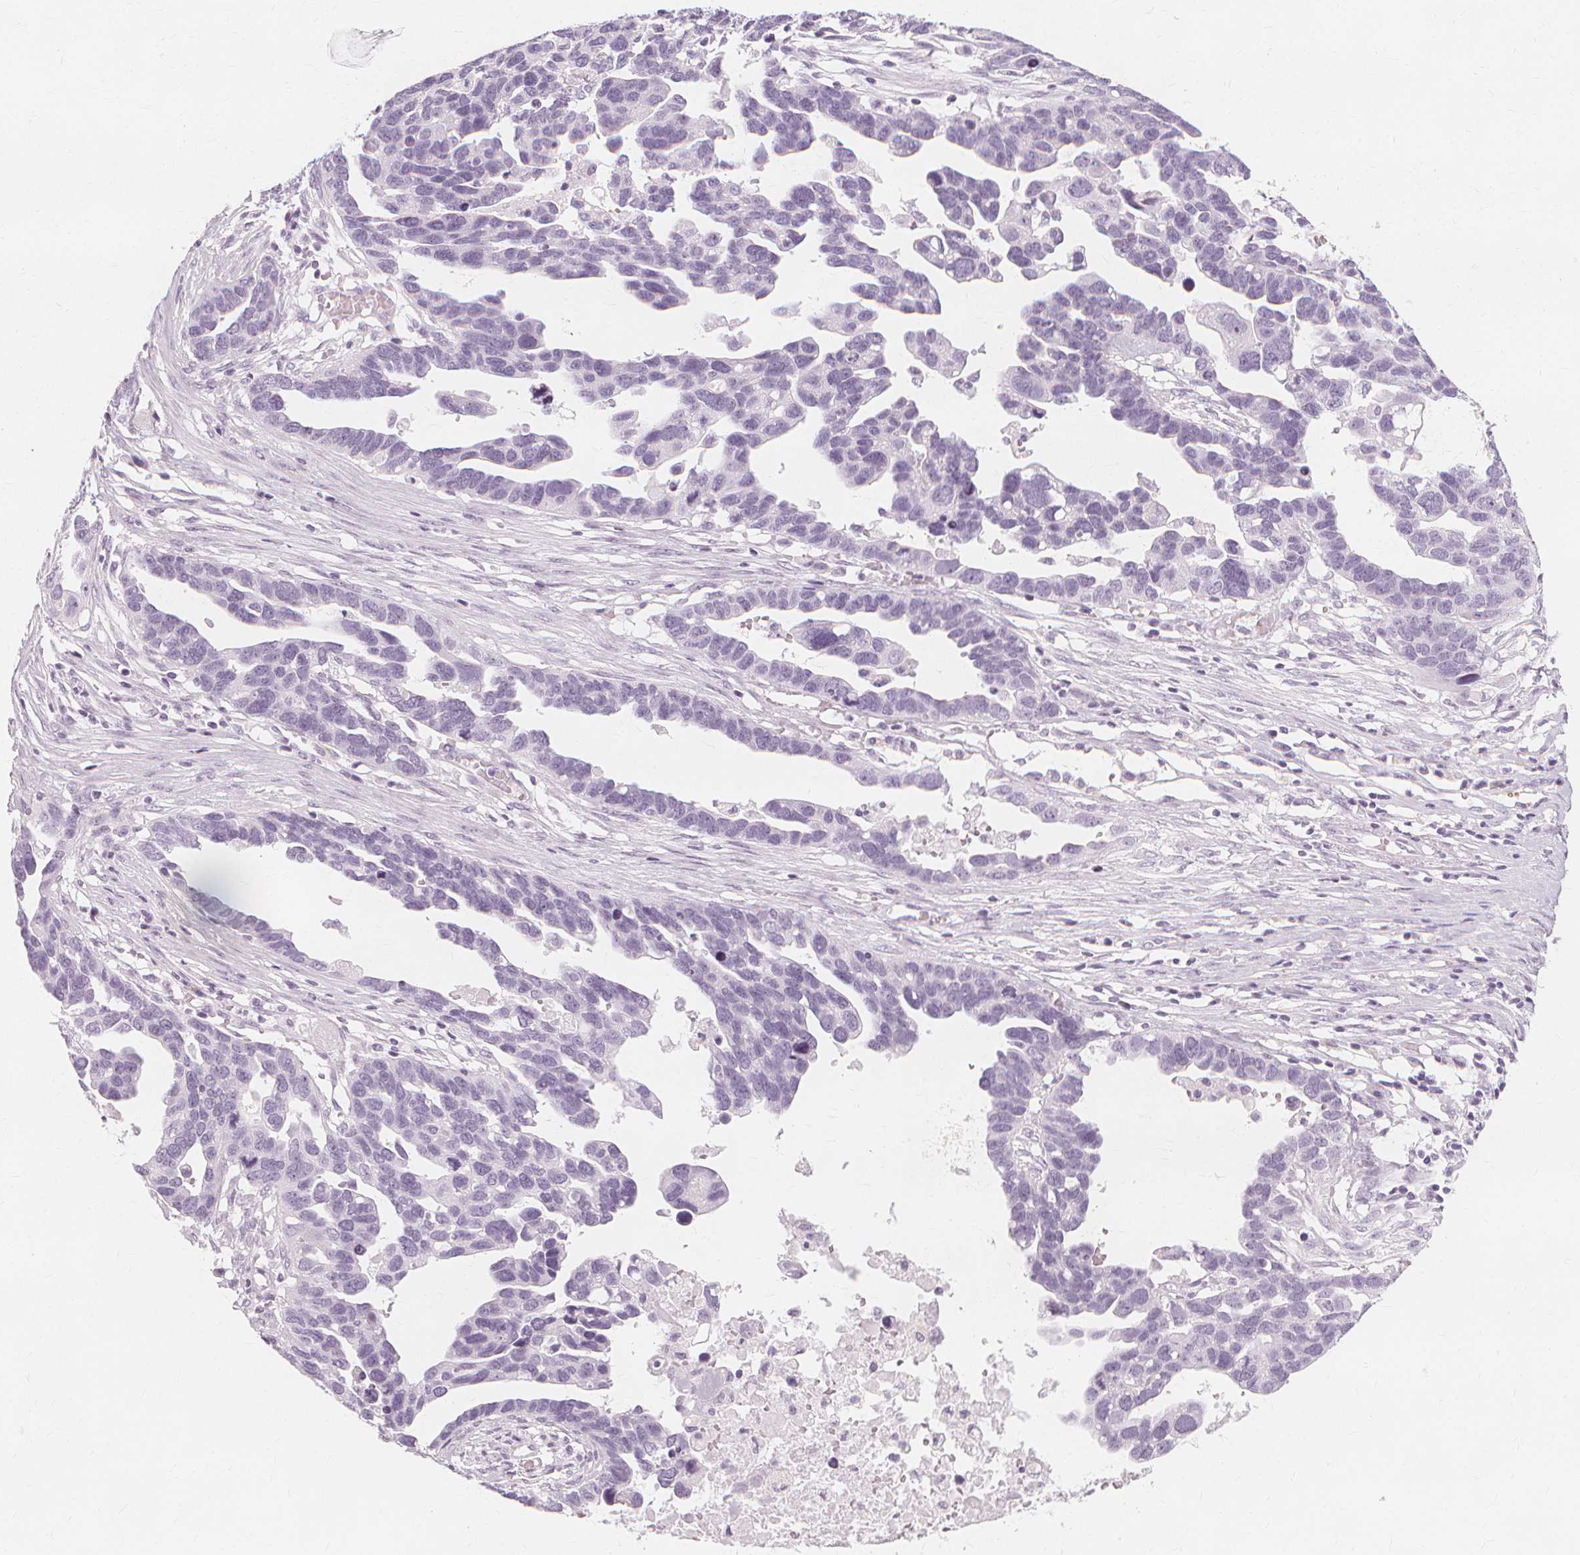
{"staining": {"intensity": "negative", "quantity": "none", "location": "none"}, "tissue": "ovarian cancer", "cell_type": "Tumor cells", "image_type": "cancer", "snomed": [{"axis": "morphology", "description": "Cystadenocarcinoma, serous, NOS"}, {"axis": "topography", "description": "Ovary"}], "caption": "DAB immunohistochemical staining of serous cystadenocarcinoma (ovarian) reveals no significant expression in tumor cells.", "gene": "TFF1", "patient": {"sex": "female", "age": 54}}